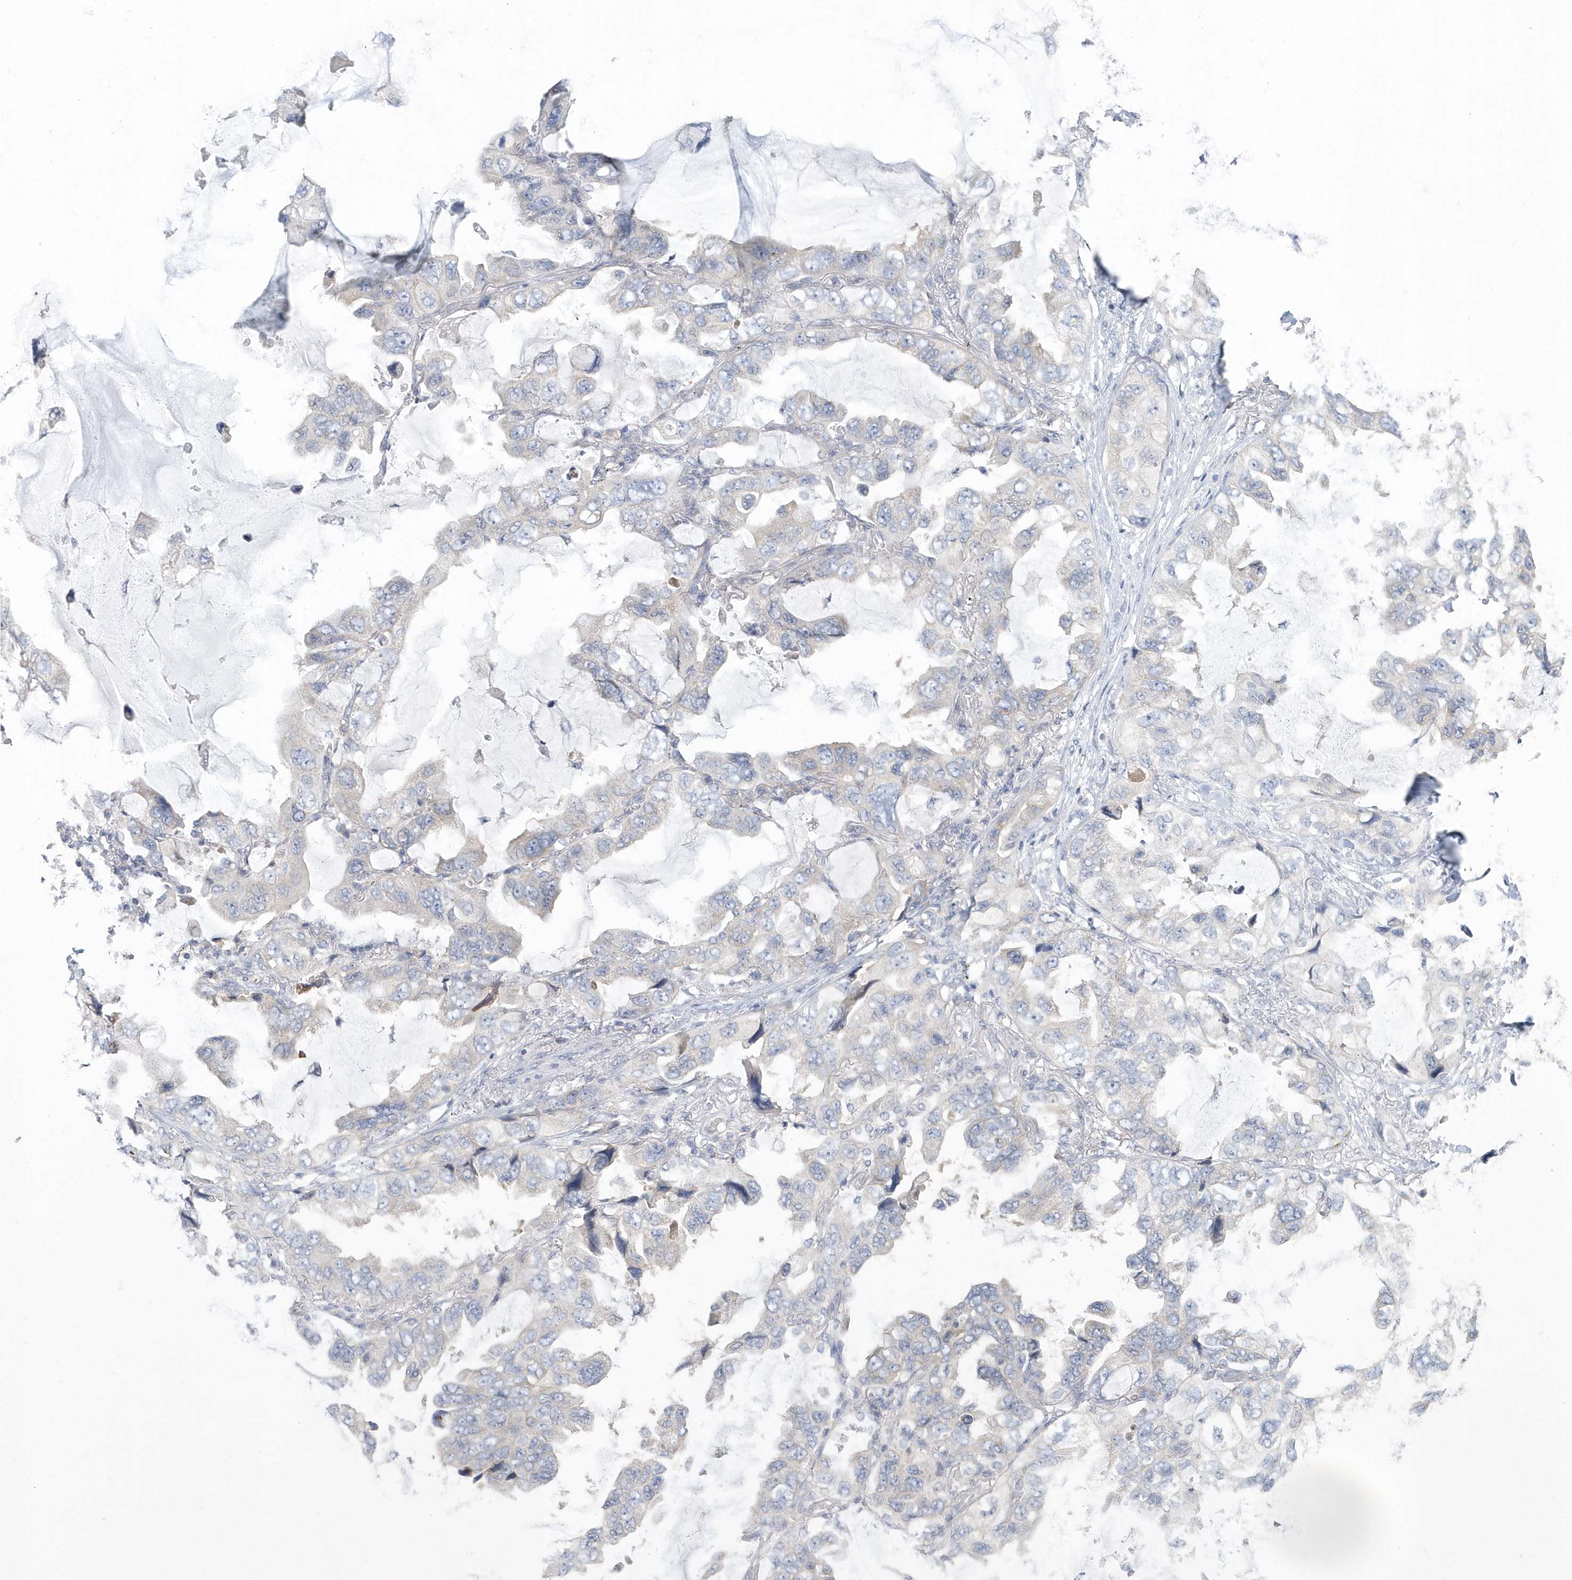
{"staining": {"intensity": "negative", "quantity": "none", "location": "none"}, "tissue": "lung cancer", "cell_type": "Tumor cells", "image_type": "cancer", "snomed": [{"axis": "morphology", "description": "Squamous cell carcinoma, NOS"}, {"axis": "topography", "description": "Lung"}], "caption": "Tumor cells are negative for protein expression in human lung squamous cell carcinoma. Nuclei are stained in blue.", "gene": "EIF3C", "patient": {"sex": "female", "age": 73}}